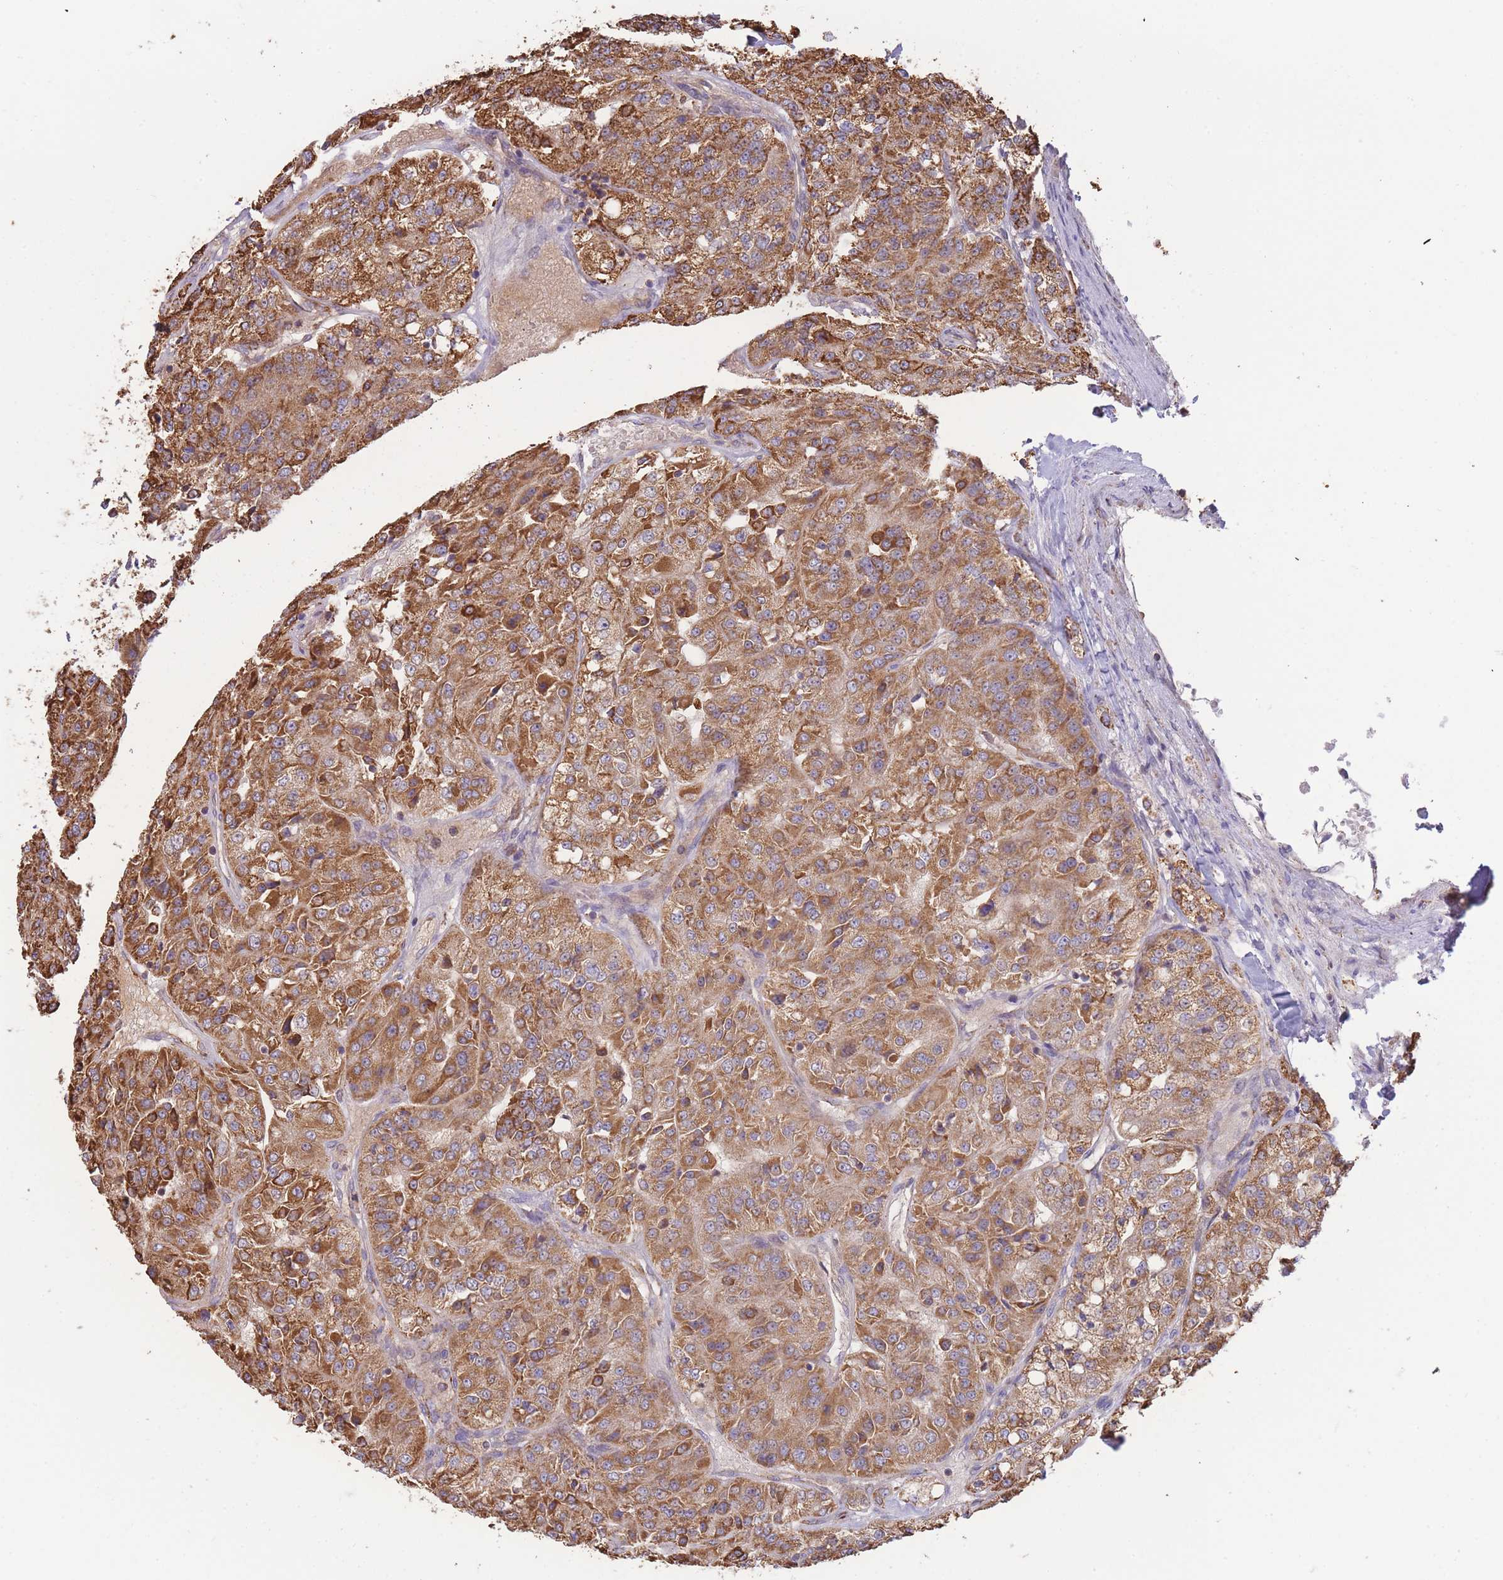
{"staining": {"intensity": "moderate", "quantity": ">75%", "location": "cytoplasmic/membranous"}, "tissue": "renal cancer", "cell_type": "Tumor cells", "image_type": "cancer", "snomed": [{"axis": "morphology", "description": "Adenocarcinoma, NOS"}, {"axis": "topography", "description": "Kidney"}], "caption": "Moderate cytoplasmic/membranous expression for a protein is seen in approximately >75% of tumor cells of renal adenocarcinoma using IHC.", "gene": "MRPL17", "patient": {"sex": "female", "age": 63}}